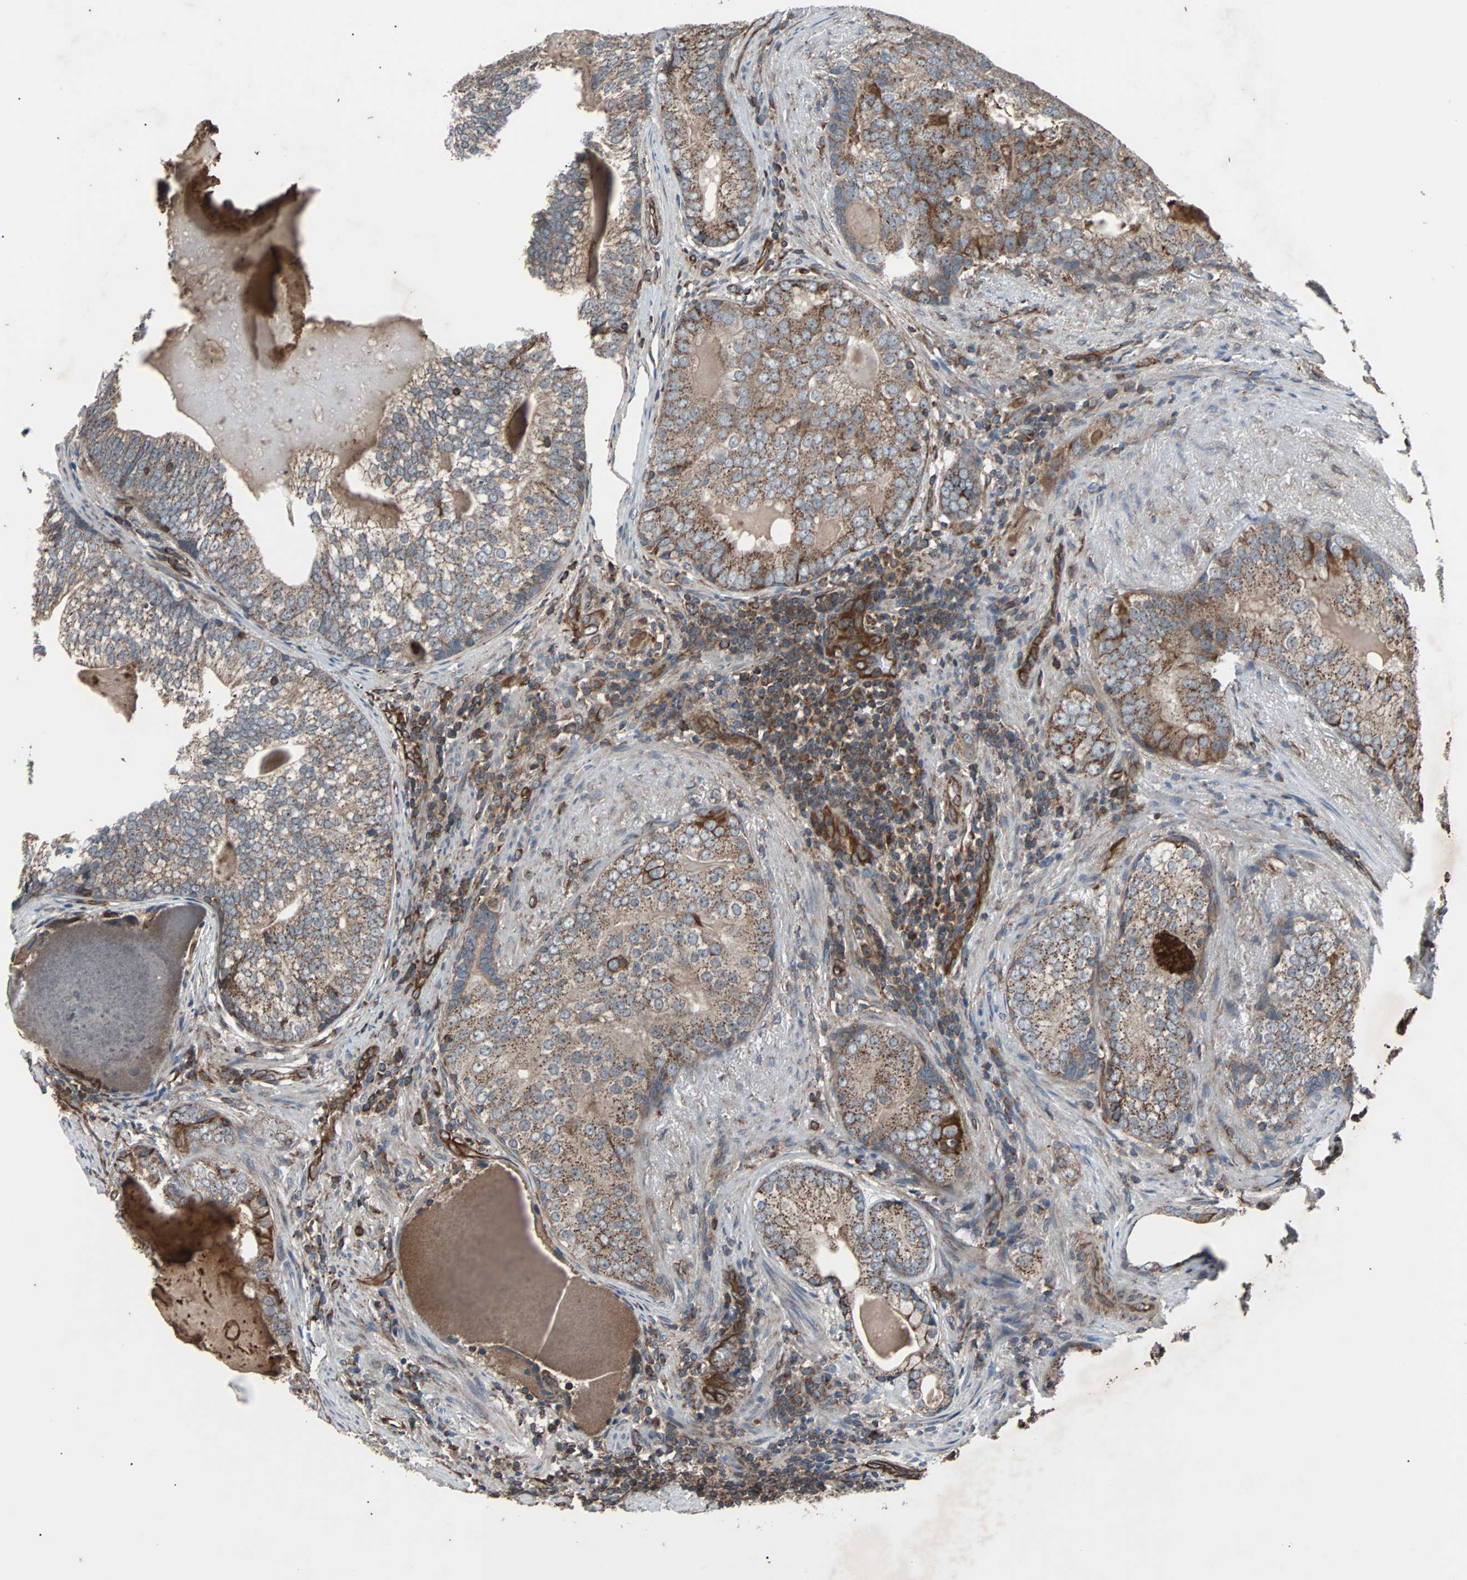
{"staining": {"intensity": "moderate", "quantity": "25%-75%", "location": "cytoplasmic/membranous"}, "tissue": "prostate cancer", "cell_type": "Tumor cells", "image_type": "cancer", "snomed": [{"axis": "morphology", "description": "Adenocarcinoma, High grade"}, {"axis": "topography", "description": "Prostate"}], "caption": "This photomicrograph displays IHC staining of human prostate cancer, with medium moderate cytoplasmic/membranous expression in approximately 25%-75% of tumor cells.", "gene": "ACTR3", "patient": {"sex": "male", "age": 66}}